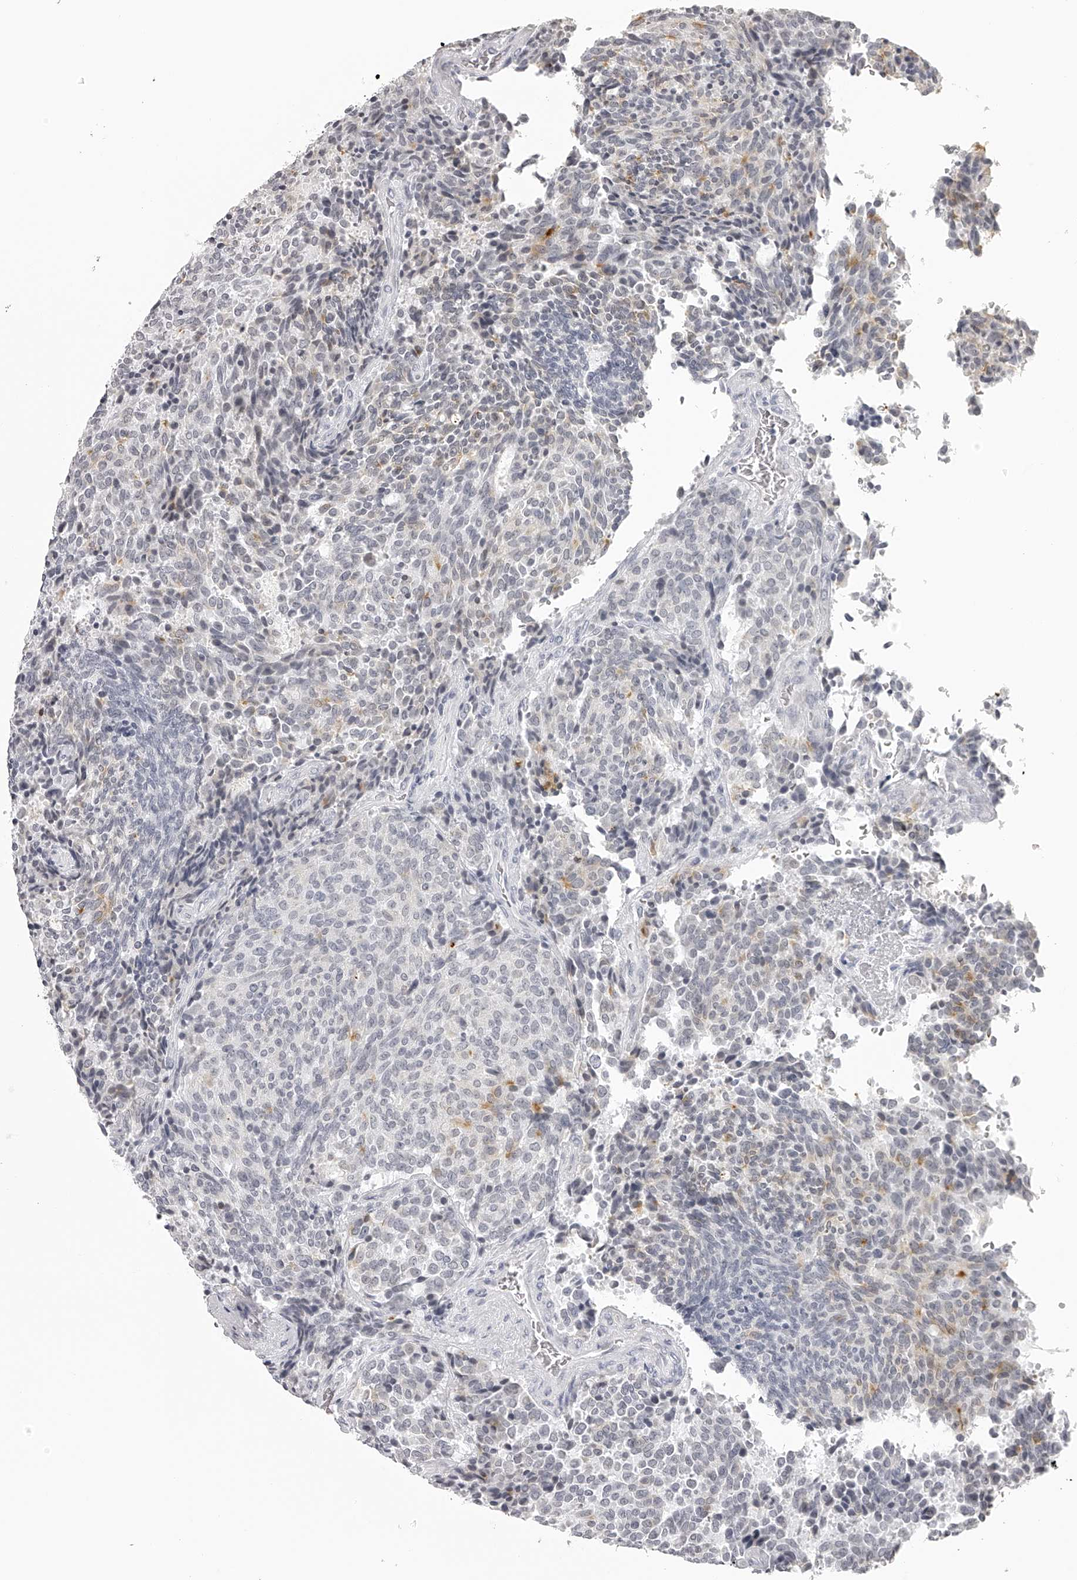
{"staining": {"intensity": "negative", "quantity": "none", "location": "none"}, "tissue": "carcinoid", "cell_type": "Tumor cells", "image_type": "cancer", "snomed": [{"axis": "morphology", "description": "Carcinoid, malignant, NOS"}, {"axis": "topography", "description": "Pancreas"}], "caption": "Human malignant carcinoid stained for a protein using immunohistochemistry (IHC) reveals no staining in tumor cells.", "gene": "SEC11C", "patient": {"sex": "female", "age": 54}}